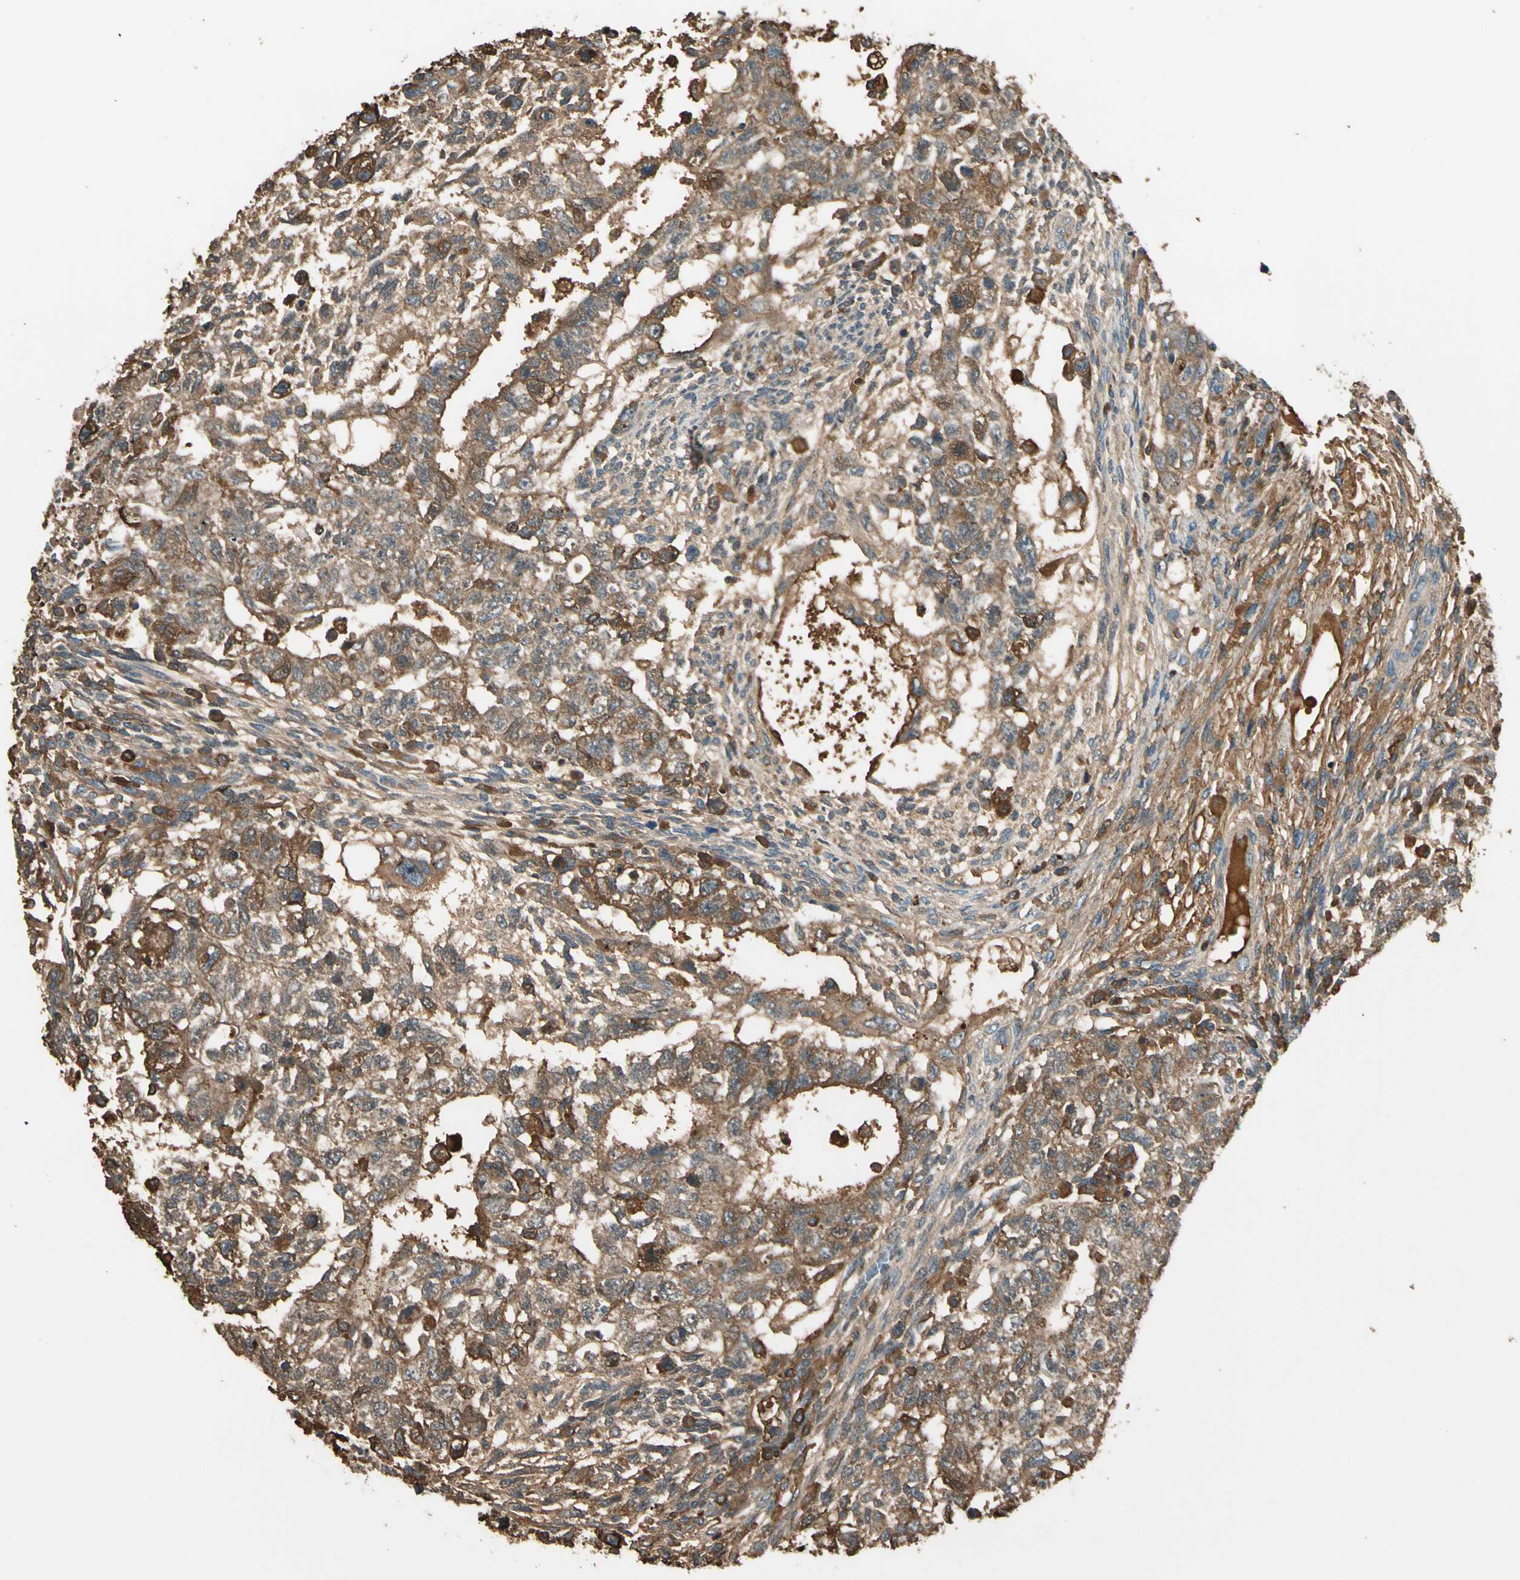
{"staining": {"intensity": "moderate", "quantity": ">75%", "location": "cytoplasmic/membranous"}, "tissue": "testis cancer", "cell_type": "Tumor cells", "image_type": "cancer", "snomed": [{"axis": "morphology", "description": "Normal tissue, NOS"}, {"axis": "morphology", "description": "Carcinoma, Embryonal, NOS"}, {"axis": "topography", "description": "Testis"}], "caption": "Embryonal carcinoma (testis) tissue exhibits moderate cytoplasmic/membranous expression in approximately >75% of tumor cells", "gene": "STX11", "patient": {"sex": "male", "age": 36}}